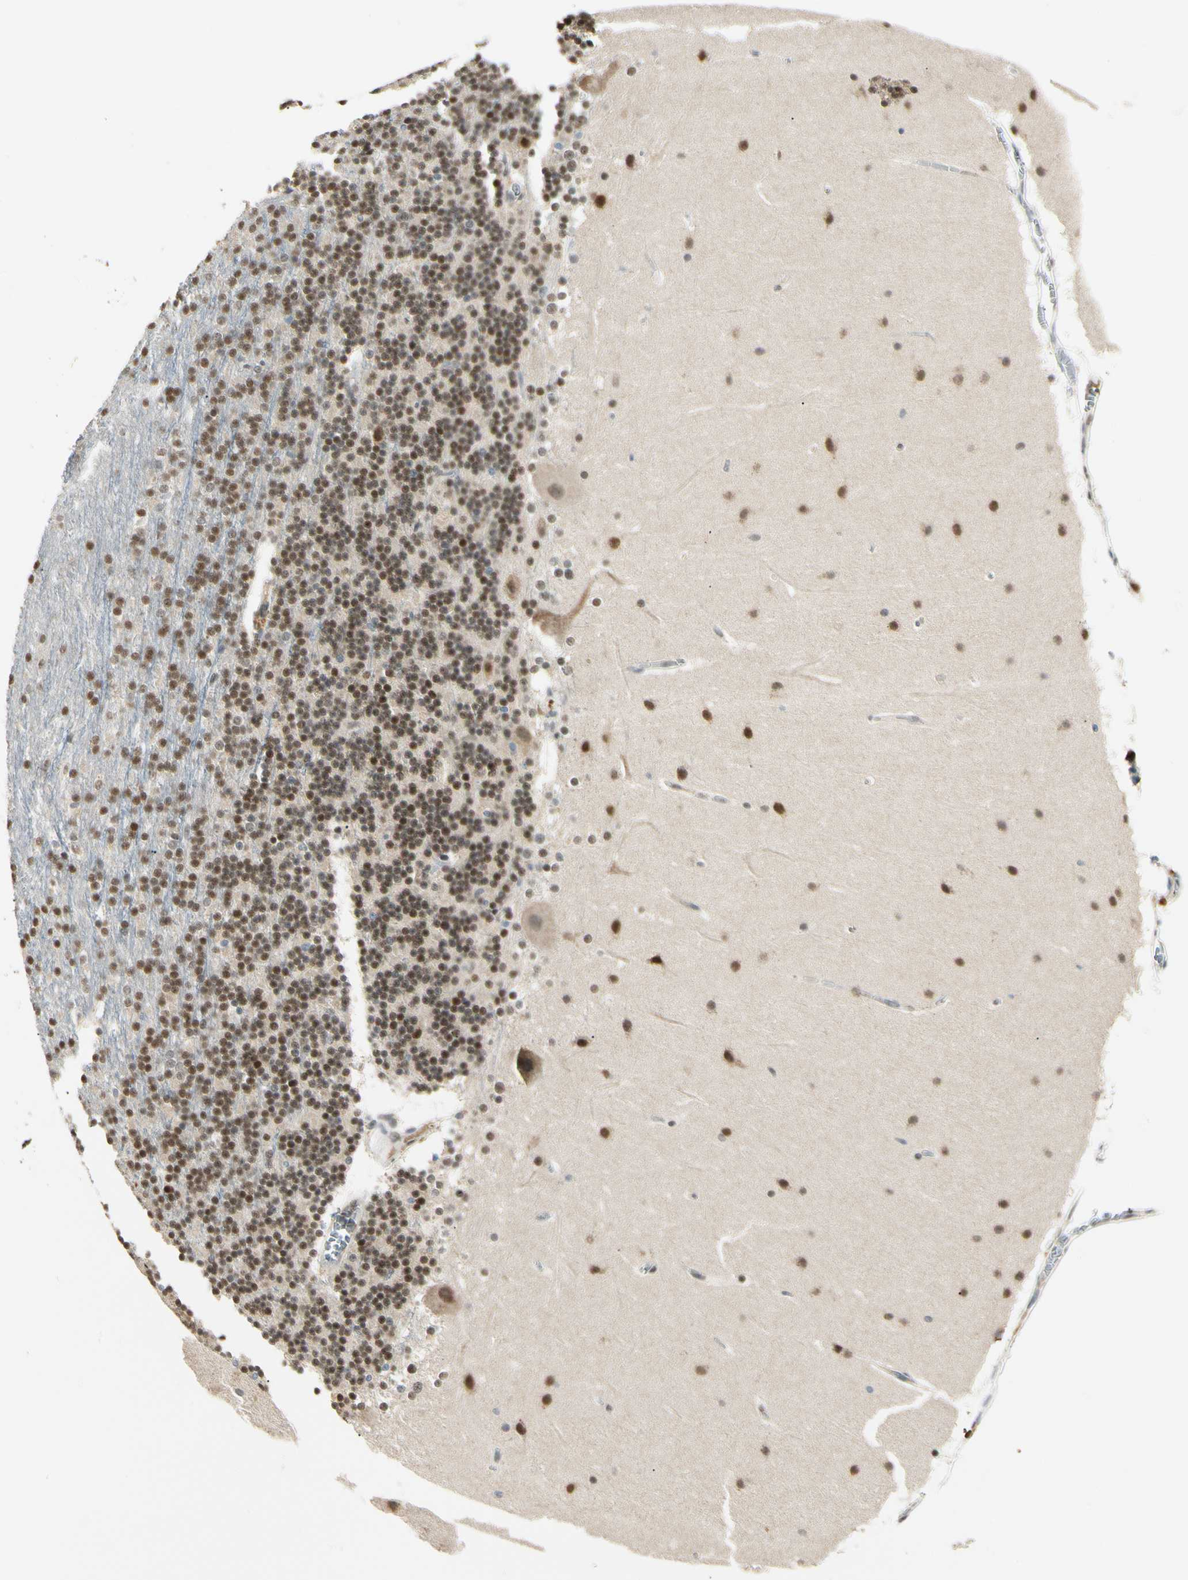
{"staining": {"intensity": "strong", "quantity": ">75%", "location": "nuclear"}, "tissue": "cerebellum", "cell_type": "Cells in granular layer", "image_type": "normal", "snomed": [{"axis": "morphology", "description": "Normal tissue, NOS"}, {"axis": "topography", "description": "Cerebellum"}], "caption": "A photomicrograph of cerebellum stained for a protein demonstrates strong nuclear brown staining in cells in granular layer.", "gene": "ATXN1", "patient": {"sex": "female", "age": 19}}